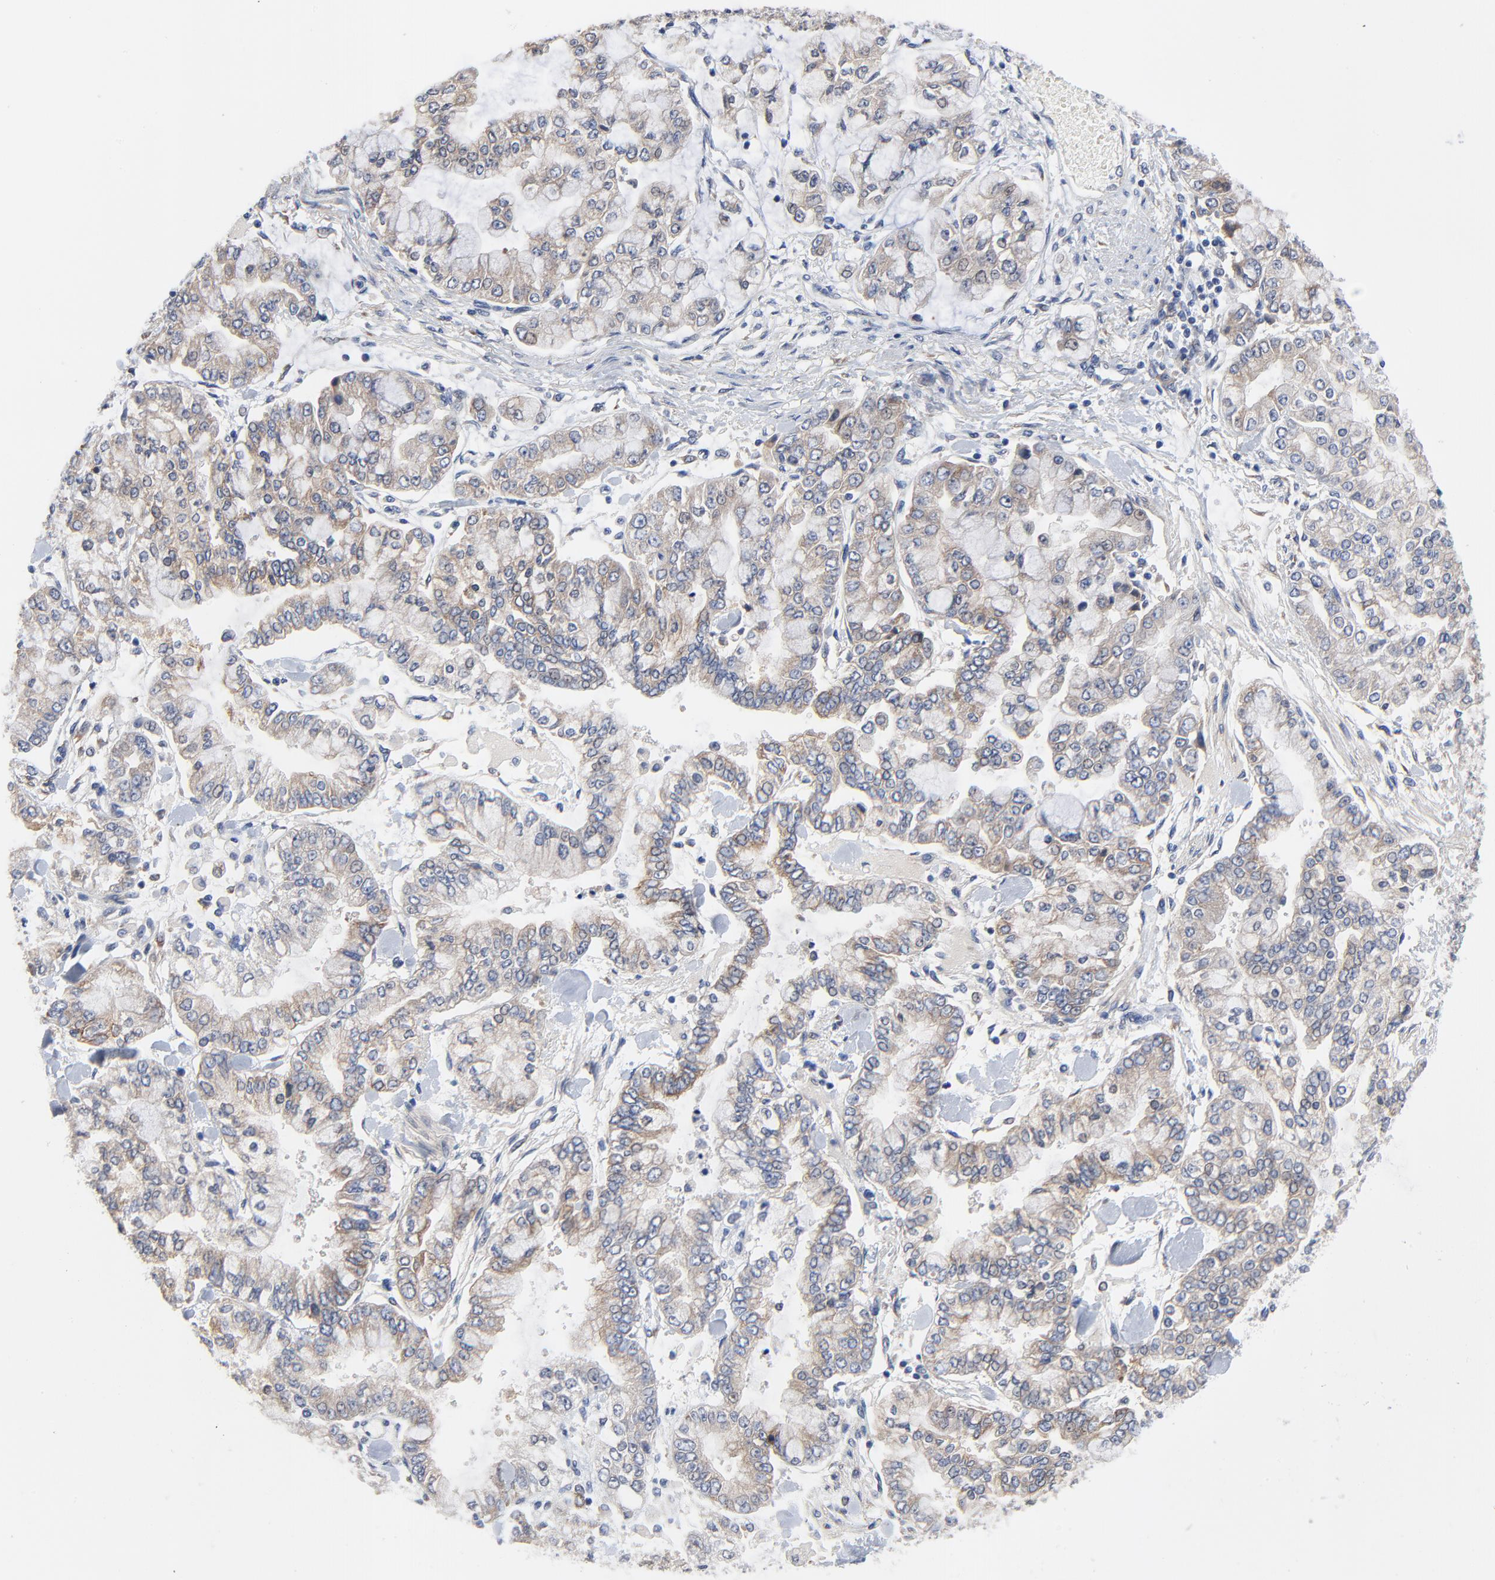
{"staining": {"intensity": "moderate", "quantity": "25%-75%", "location": "cytoplasmic/membranous"}, "tissue": "stomach cancer", "cell_type": "Tumor cells", "image_type": "cancer", "snomed": [{"axis": "morphology", "description": "Normal tissue, NOS"}, {"axis": "morphology", "description": "Adenocarcinoma, NOS"}, {"axis": "topography", "description": "Stomach, upper"}, {"axis": "topography", "description": "Stomach"}], "caption": "There is medium levels of moderate cytoplasmic/membranous expression in tumor cells of stomach cancer (adenocarcinoma), as demonstrated by immunohistochemical staining (brown color).", "gene": "VAV2", "patient": {"sex": "male", "age": 76}}